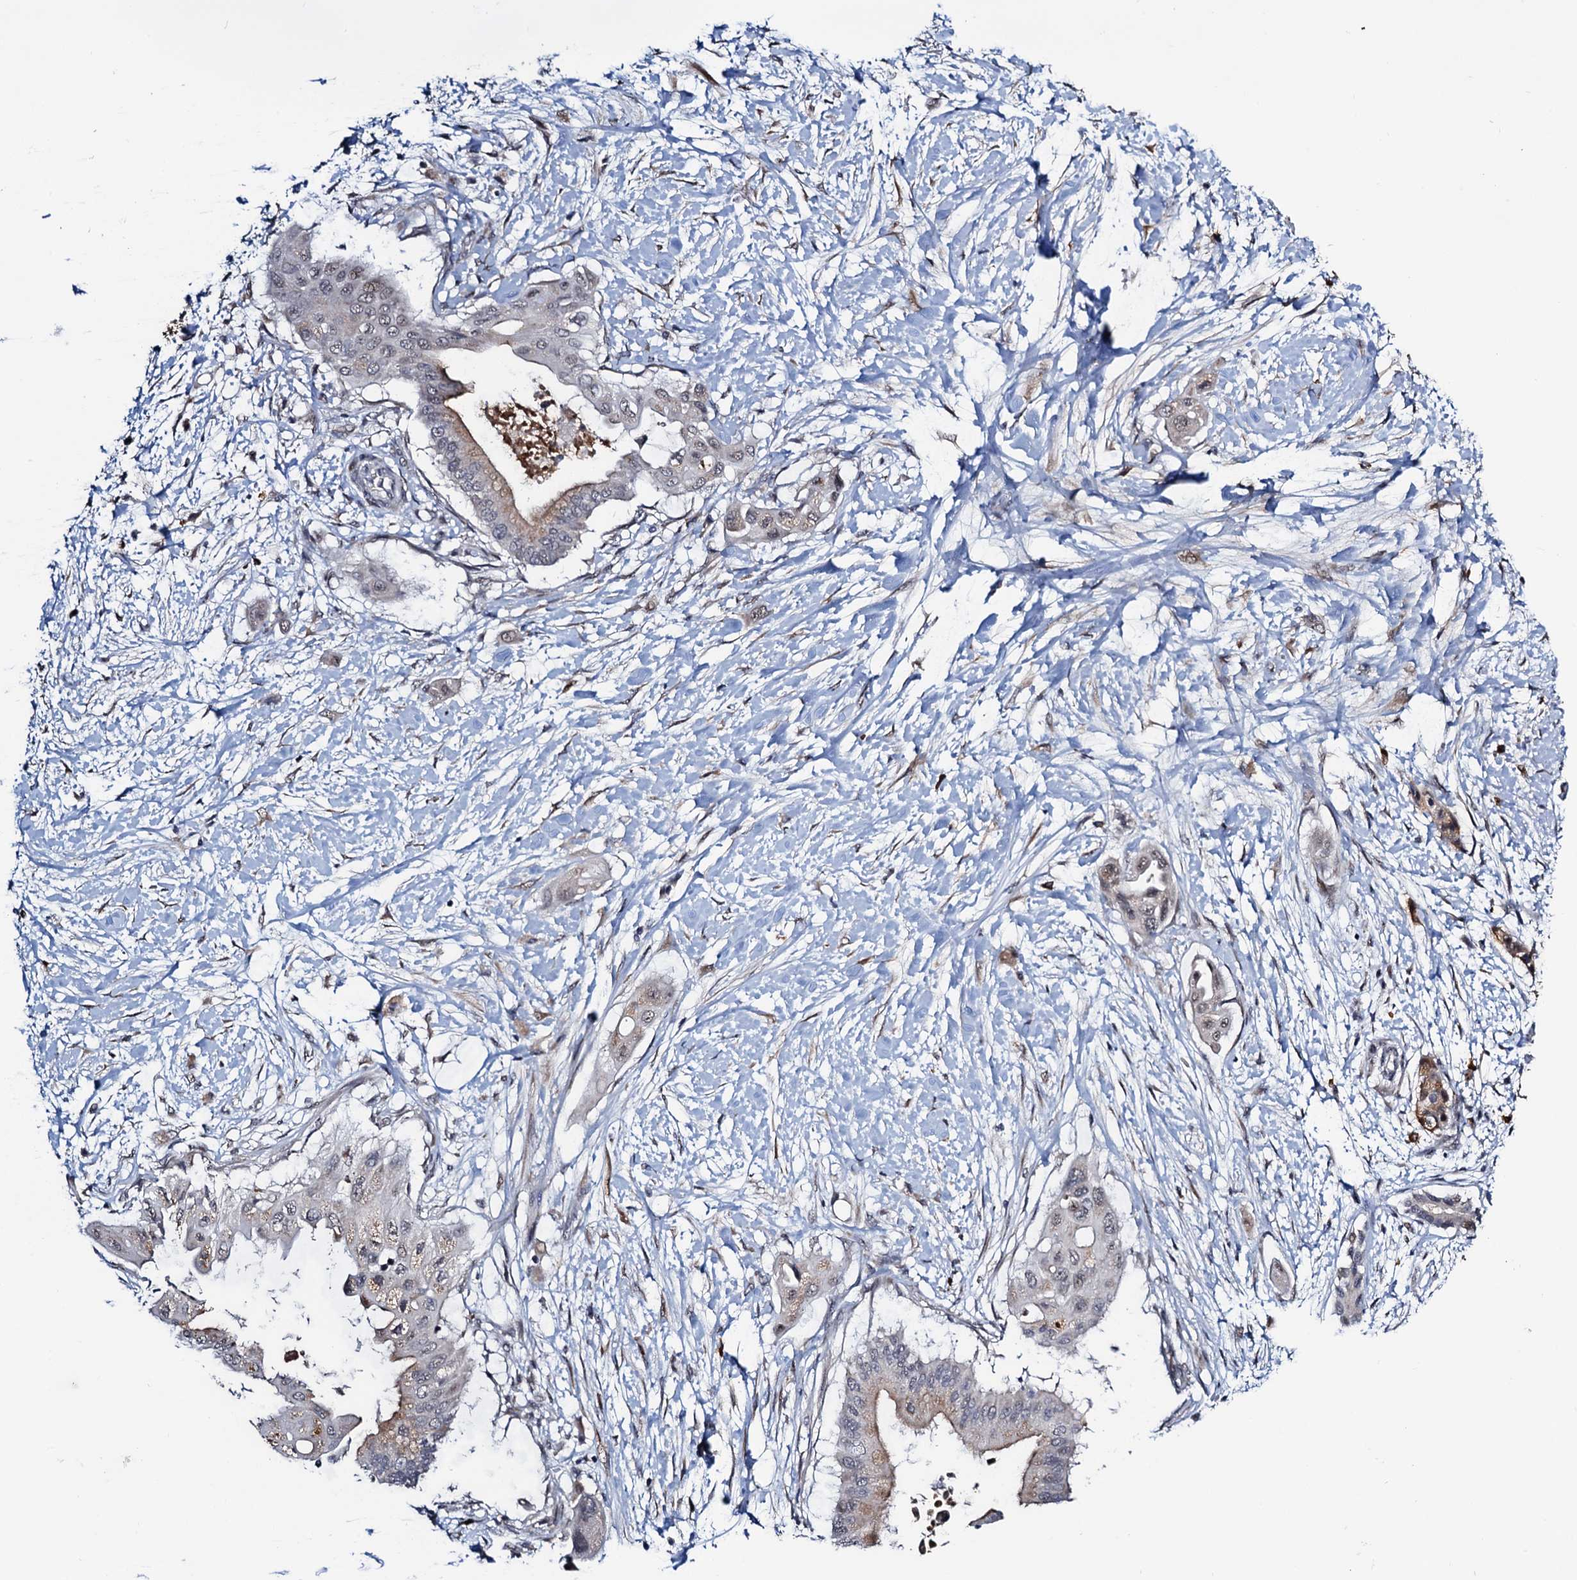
{"staining": {"intensity": "weak", "quantity": "25%-75%", "location": "cytoplasmic/membranous,nuclear"}, "tissue": "pancreatic cancer", "cell_type": "Tumor cells", "image_type": "cancer", "snomed": [{"axis": "morphology", "description": "Adenocarcinoma, NOS"}, {"axis": "topography", "description": "Pancreas"}], "caption": "Human pancreatic adenocarcinoma stained for a protein (brown) exhibits weak cytoplasmic/membranous and nuclear positive expression in approximately 25%-75% of tumor cells.", "gene": "FAM222A", "patient": {"sex": "male", "age": 68}}